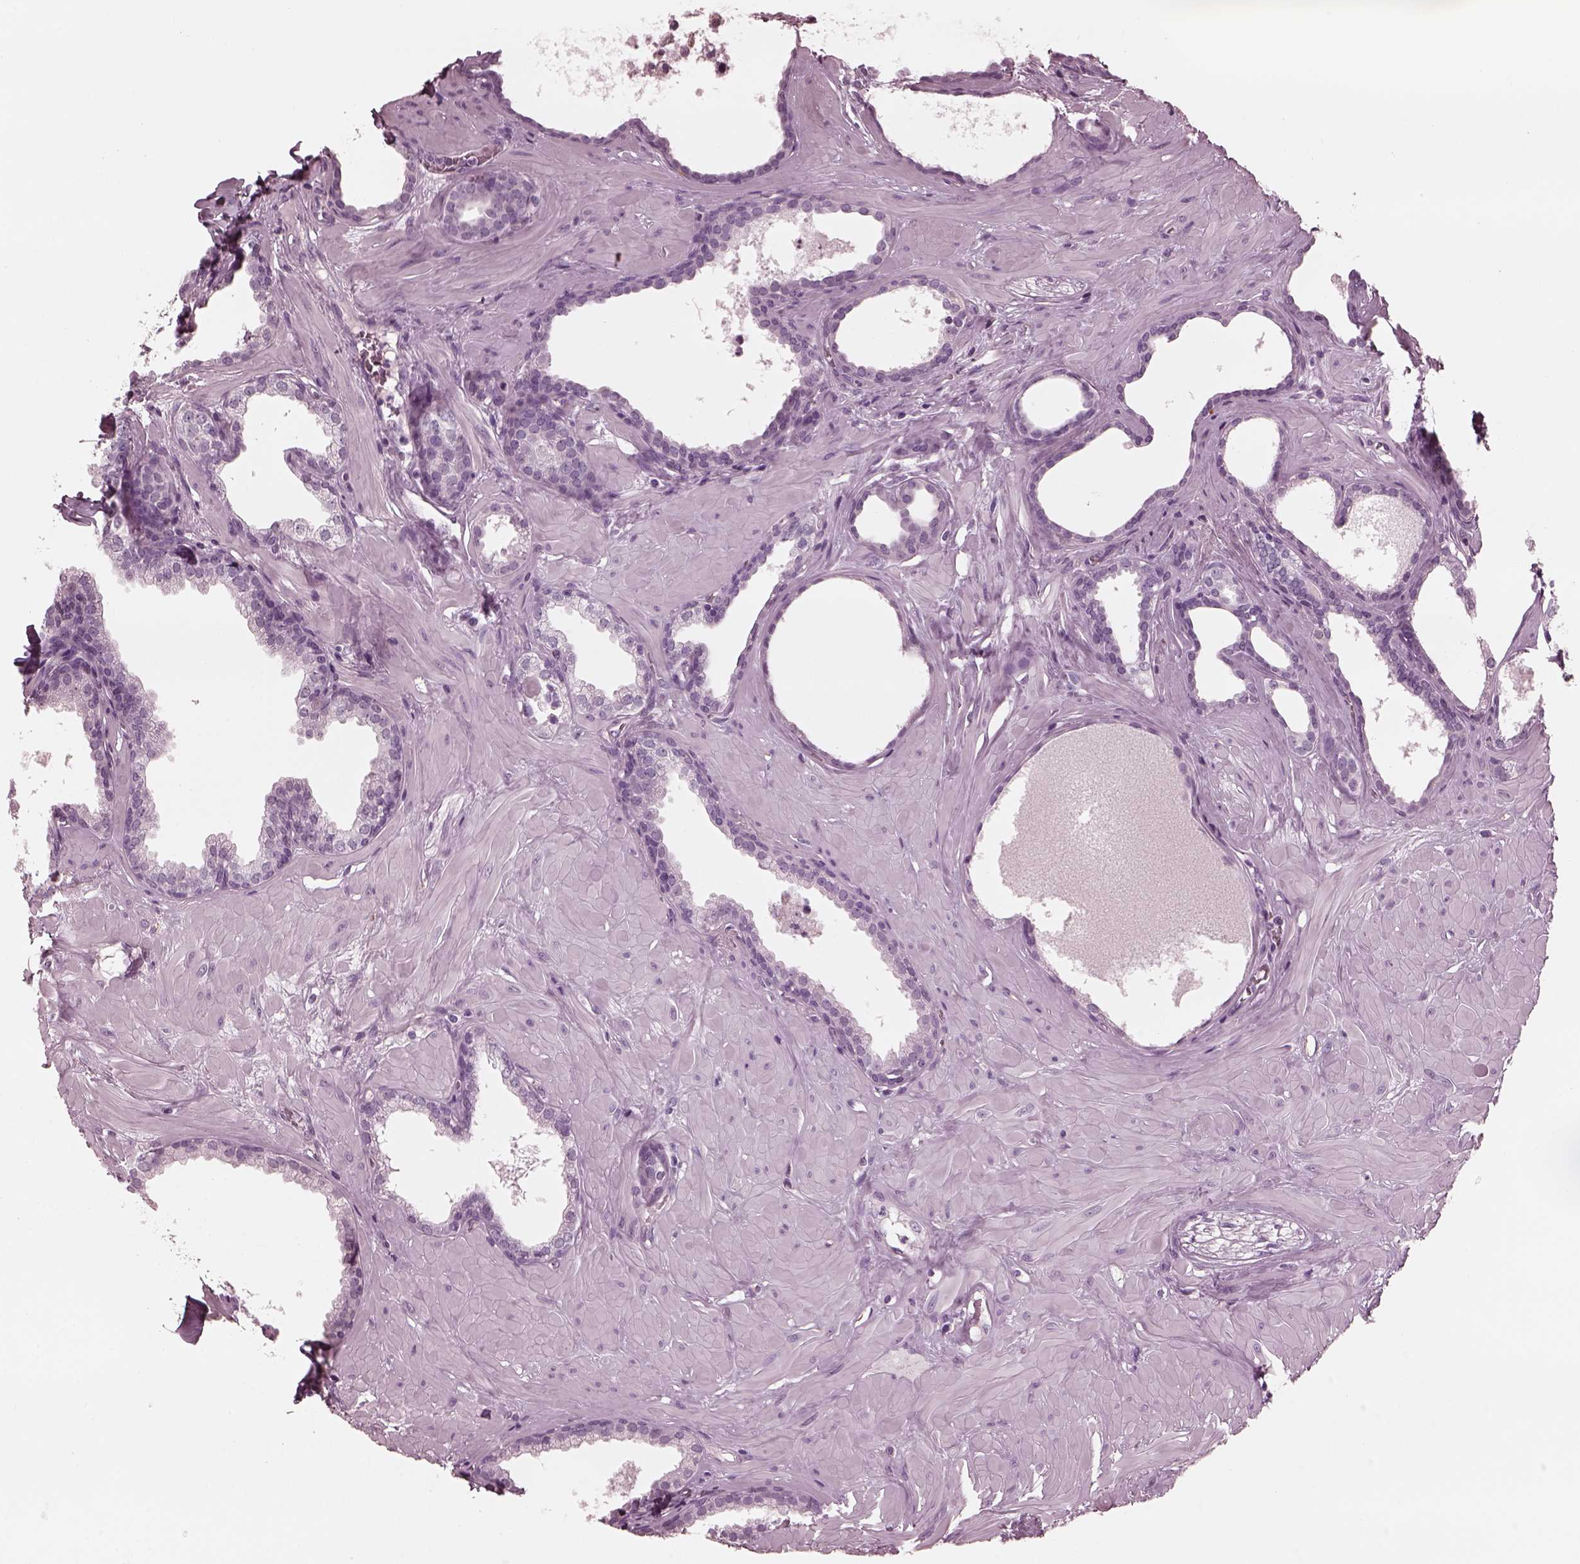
{"staining": {"intensity": "negative", "quantity": "none", "location": "none"}, "tissue": "prostate", "cell_type": "Glandular cells", "image_type": "normal", "snomed": [{"axis": "morphology", "description": "Normal tissue, NOS"}, {"axis": "topography", "description": "Prostate"}], "caption": "The micrograph displays no significant expression in glandular cells of prostate.", "gene": "CGA", "patient": {"sex": "male", "age": 48}}